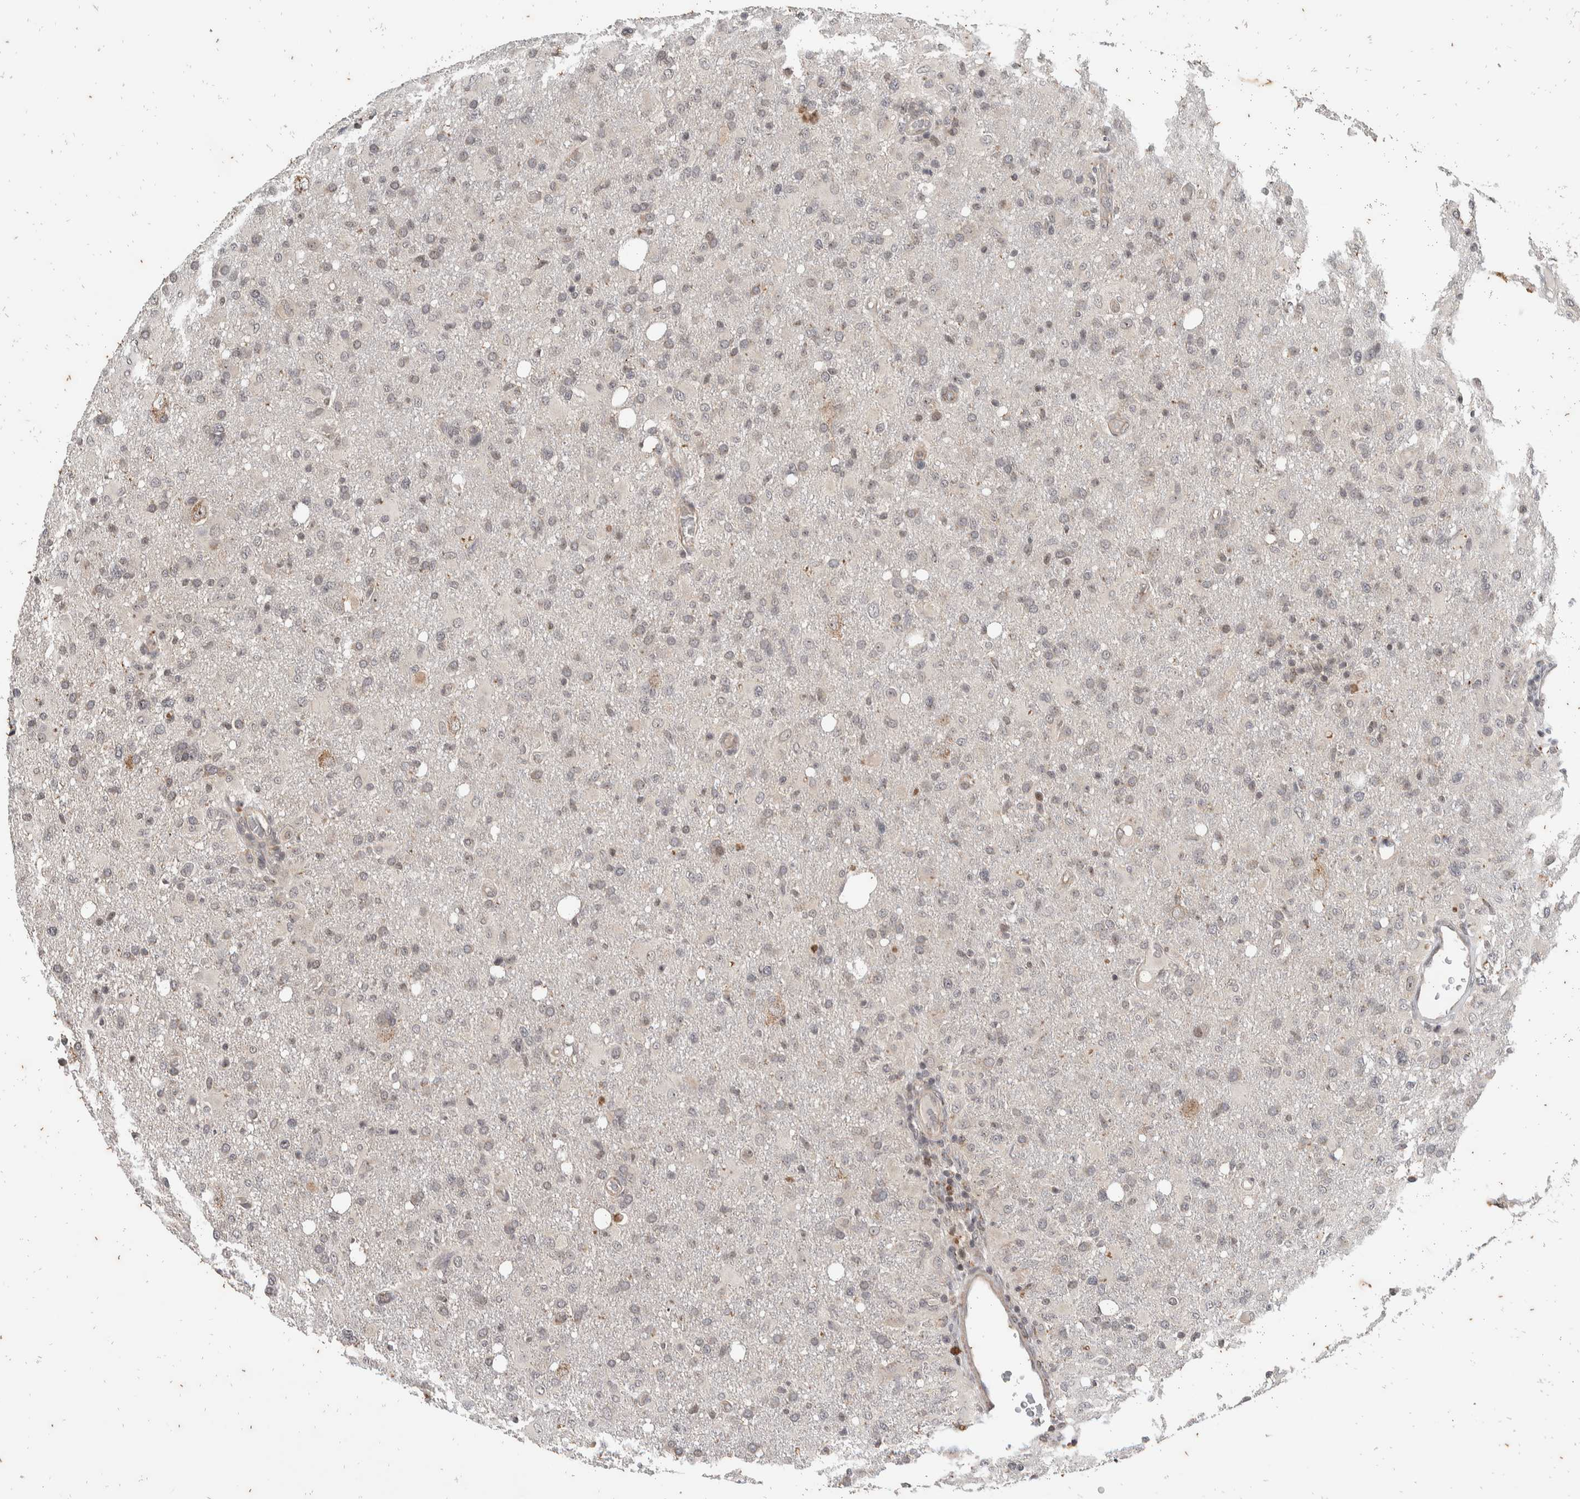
{"staining": {"intensity": "negative", "quantity": "none", "location": "none"}, "tissue": "glioma", "cell_type": "Tumor cells", "image_type": "cancer", "snomed": [{"axis": "morphology", "description": "Glioma, malignant, High grade"}, {"axis": "topography", "description": "Brain"}], "caption": "This histopathology image is of malignant glioma (high-grade) stained with immunohistochemistry to label a protein in brown with the nuclei are counter-stained blue. There is no staining in tumor cells. (Brightfield microscopy of DAB (3,3'-diaminobenzidine) immunohistochemistry (IHC) at high magnification).", "gene": "ATXN7L1", "patient": {"sex": "female", "age": 57}}